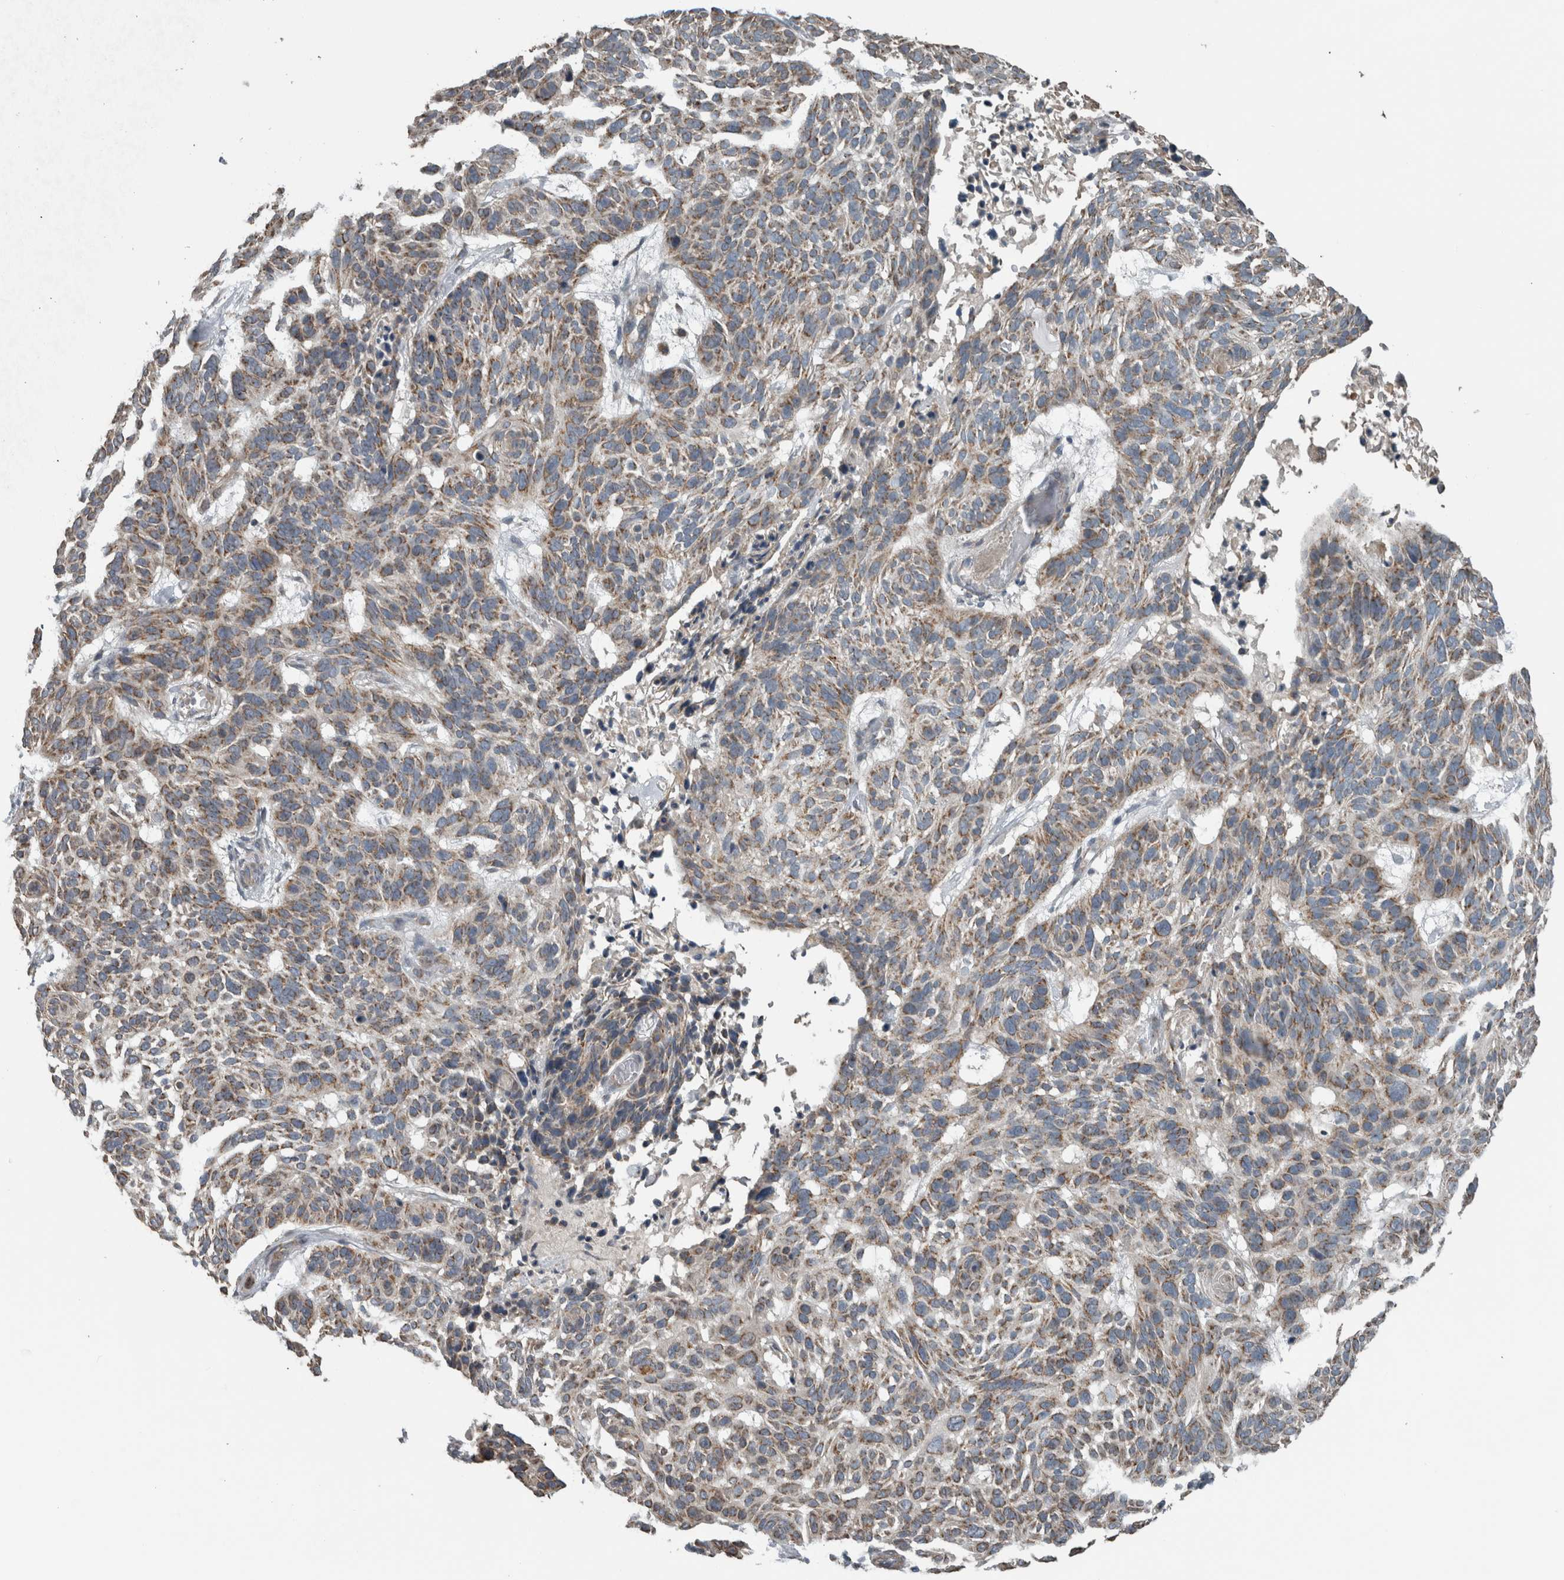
{"staining": {"intensity": "moderate", "quantity": ">75%", "location": "cytoplasmic/membranous"}, "tissue": "skin cancer", "cell_type": "Tumor cells", "image_type": "cancer", "snomed": [{"axis": "morphology", "description": "Basal cell carcinoma"}, {"axis": "topography", "description": "Skin"}], "caption": "Immunohistochemistry image of human skin cancer stained for a protein (brown), which shows medium levels of moderate cytoplasmic/membranous positivity in approximately >75% of tumor cells.", "gene": "ARMC1", "patient": {"sex": "male", "age": 85}}